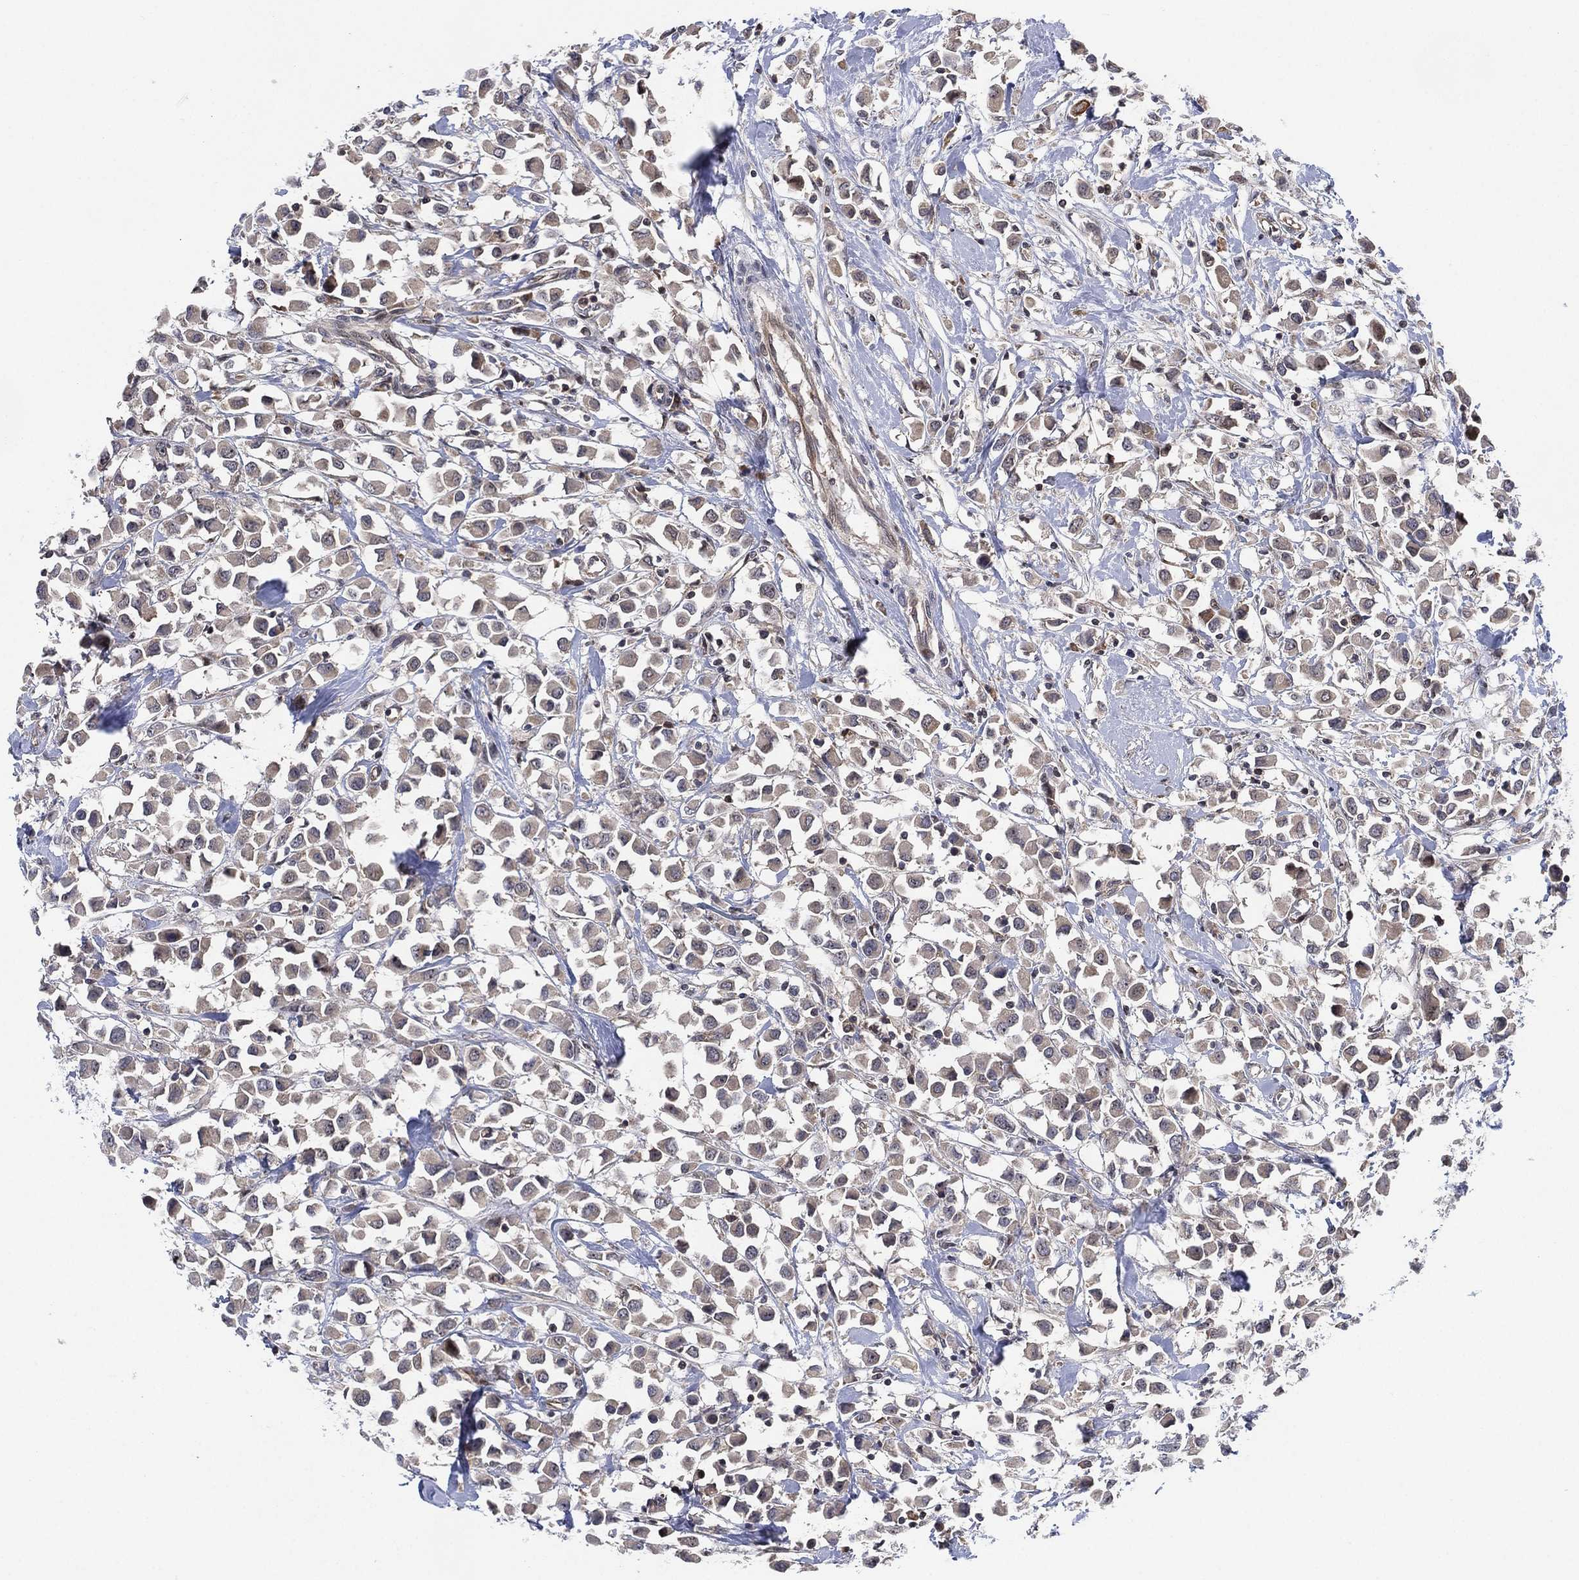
{"staining": {"intensity": "negative", "quantity": "none", "location": "none"}, "tissue": "breast cancer", "cell_type": "Tumor cells", "image_type": "cancer", "snomed": [{"axis": "morphology", "description": "Duct carcinoma"}, {"axis": "topography", "description": "Breast"}], "caption": "This micrograph is of breast infiltrating ductal carcinoma stained with immunohistochemistry to label a protein in brown with the nuclei are counter-stained blue. There is no expression in tumor cells.", "gene": "TMCO1", "patient": {"sex": "female", "age": 61}}